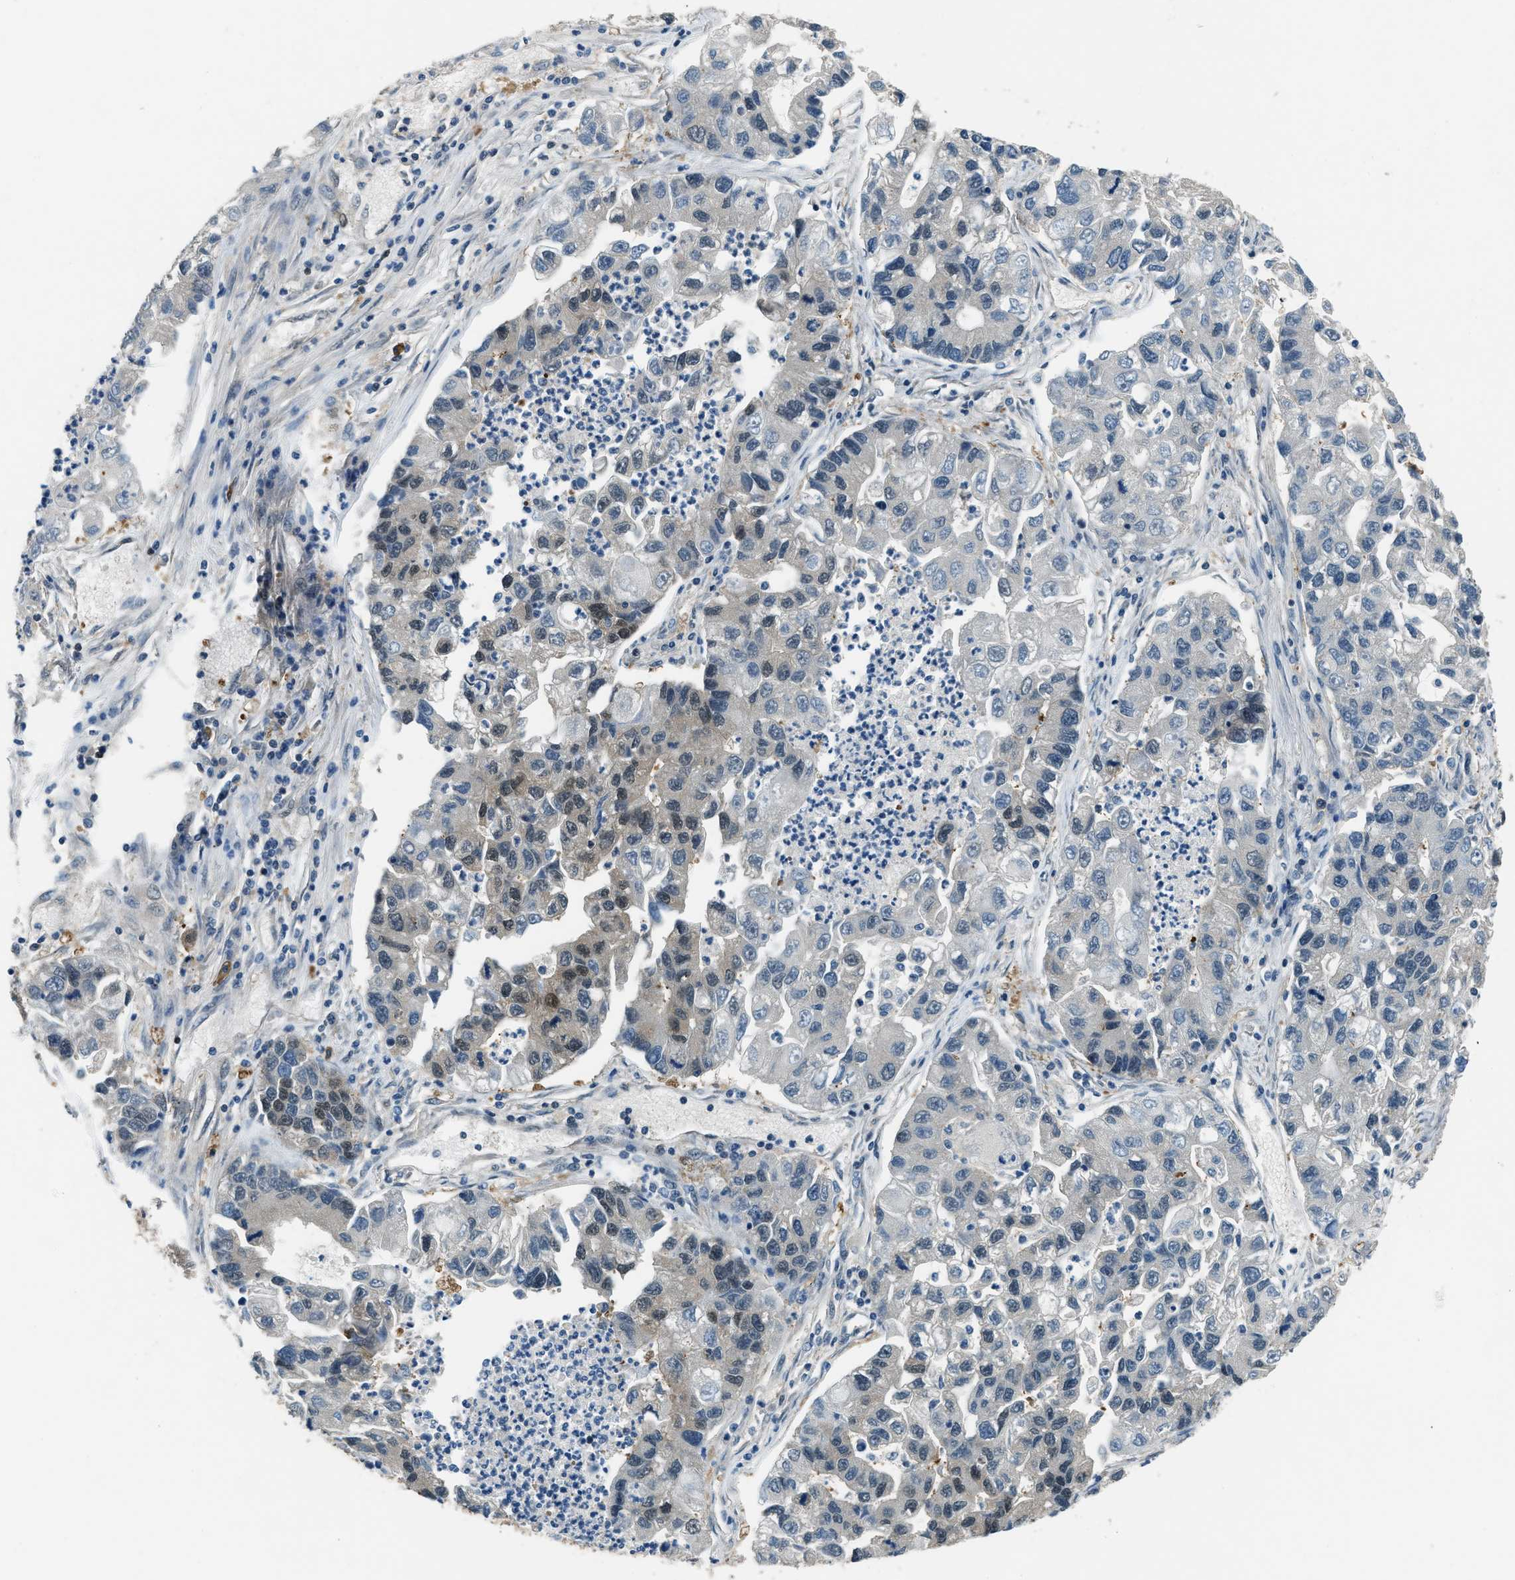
{"staining": {"intensity": "moderate", "quantity": "<25%", "location": "cytoplasmic/membranous,nuclear"}, "tissue": "lung cancer", "cell_type": "Tumor cells", "image_type": "cancer", "snomed": [{"axis": "morphology", "description": "Adenocarcinoma, NOS"}, {"axis": "topography", "description": "Lung"}], "caption": "This photomicrograph displays immunohistochemistry (IHC) staining of adenocarcinoma (lung), with low moderate cytoplasmic/membranous and nuclear positivity in approximately <25% of tumor cells.", "gene": "NUDCD3", "patient": {"sex": "female", "age": 51}}